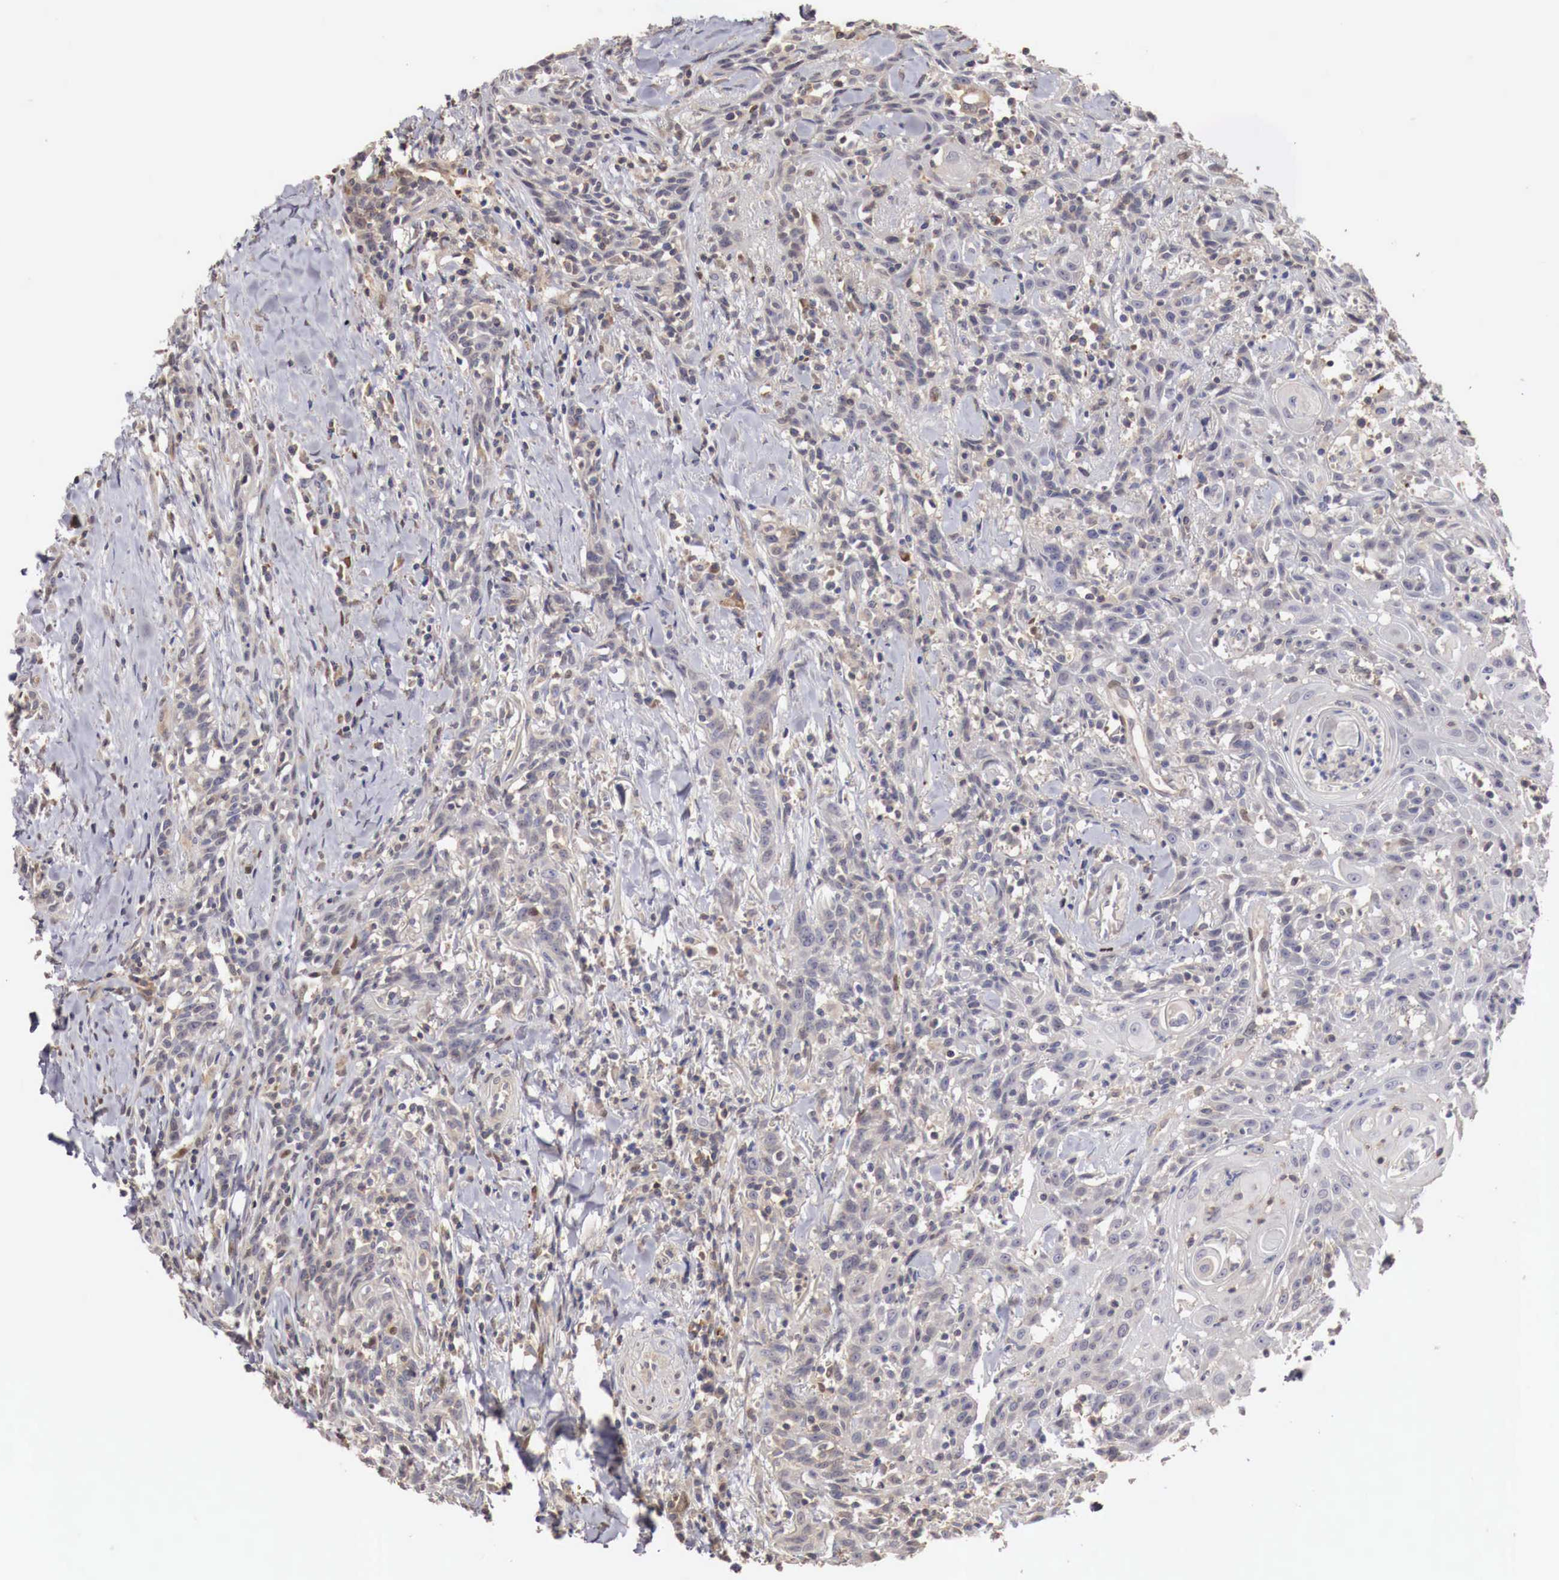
{"staining": {"intensity": "weak", "quantity": "<25%", "location": "cytoplasmic/membranous"}, "tissue": "head and neck cancer", "cell_type": "Tumor cells", "image_type": "cancer", "snomed": [{"axis": "morphology", "description": "Squamous cell carcinoma, NOS"}, {"axis": "topography", "description": "Oral tissue"}, {"axis": "topography", "description": "Head-Neck"}], "caption": "Immunohistochemical staining of head and neck cancer (squamous cell carcinoma) shows no significant expression in tumor cells.", "gene": "KHDRBS2", "patient": {"sex": "female", "age": 82}}